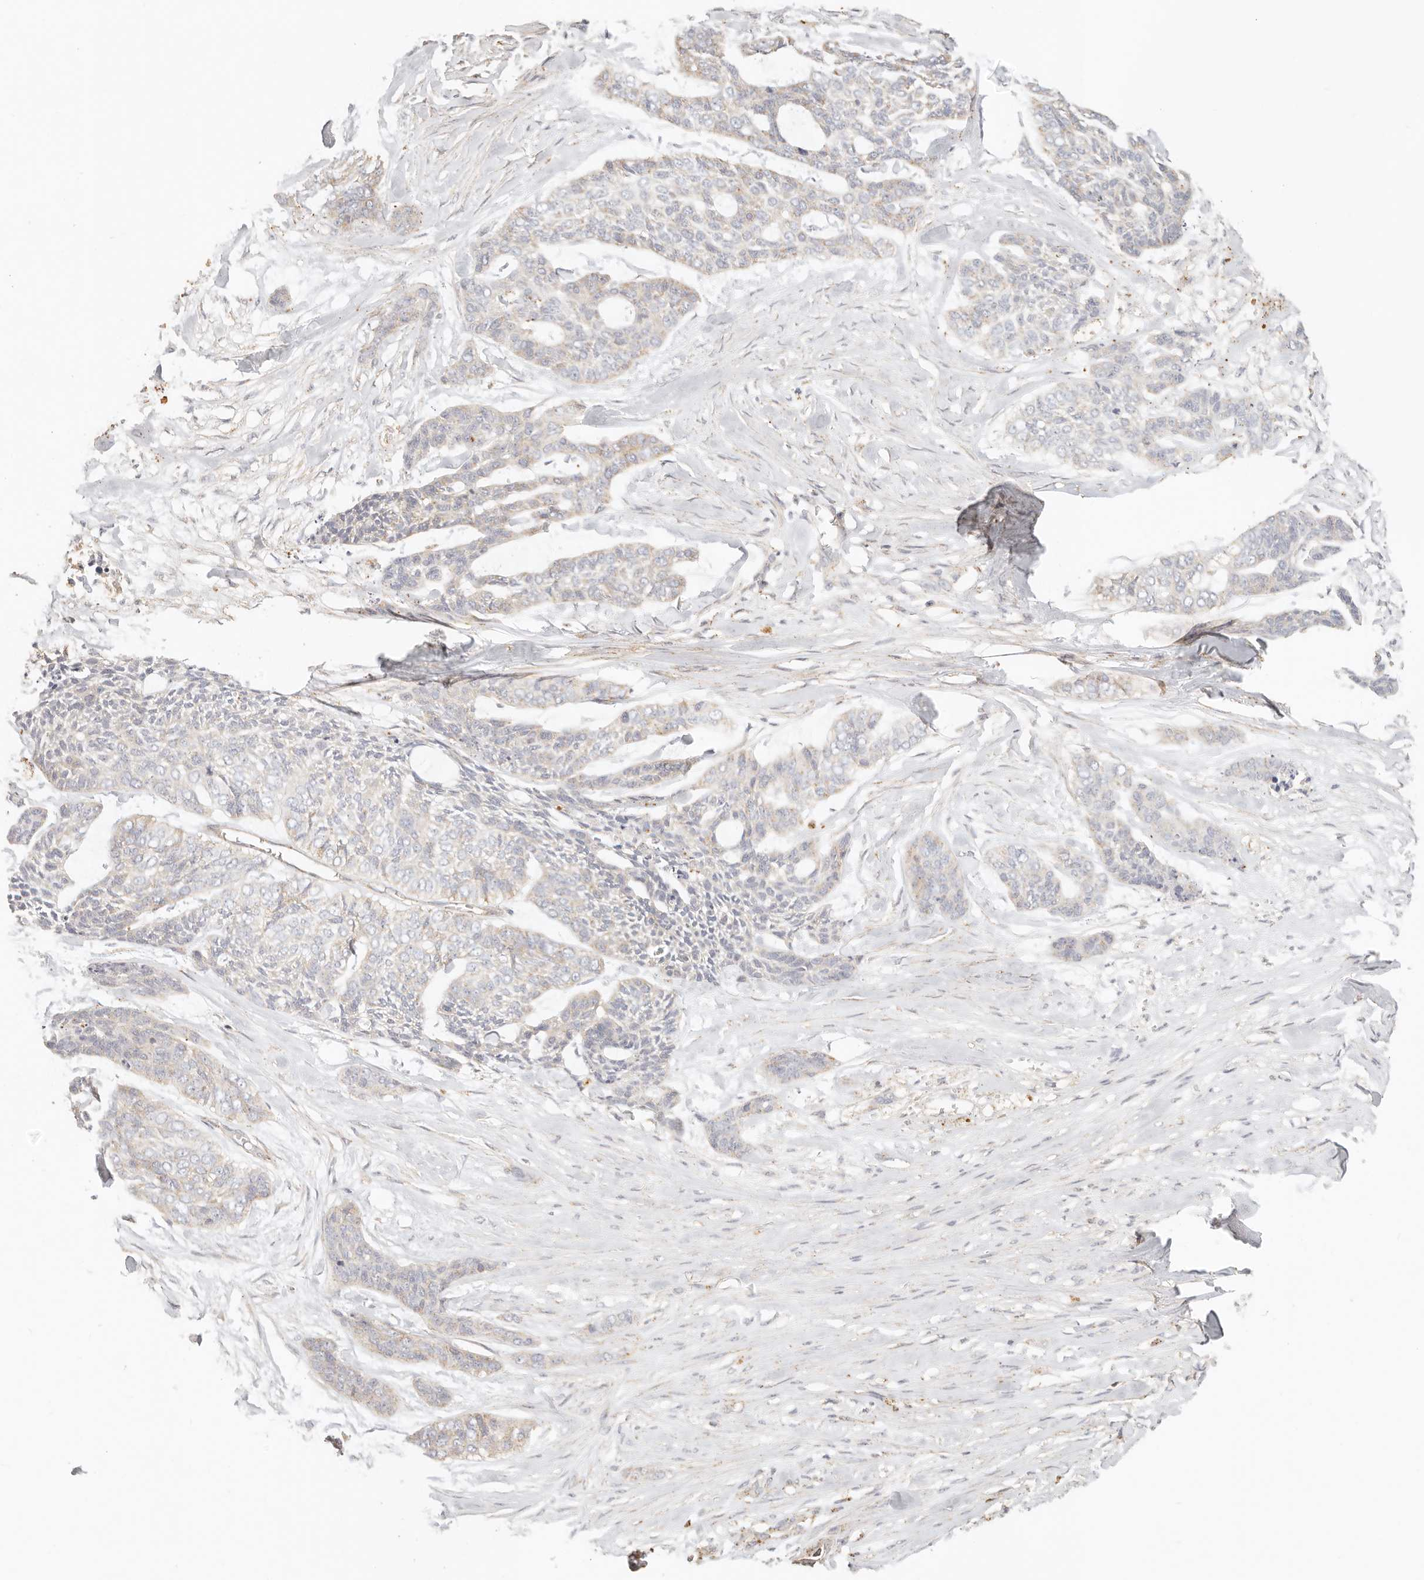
{"staining": {"intensity": "weak", "quantity": "<25%", "location": "cytoplasmic/membranous"}, "tissue": "skin cancer", "cell_type": "Tumor cells", "image_type": "cancer", "snomed": [{"axis": "morphology", "description": "Basal cell carcinoma"}, {"axis": "topography", "description": "Skin"}], "caption": "The image exhibits no staining of tumor cells in skin cancer.", "gene": "CNMD", "patient": {"sex": "female", "age": 64}}